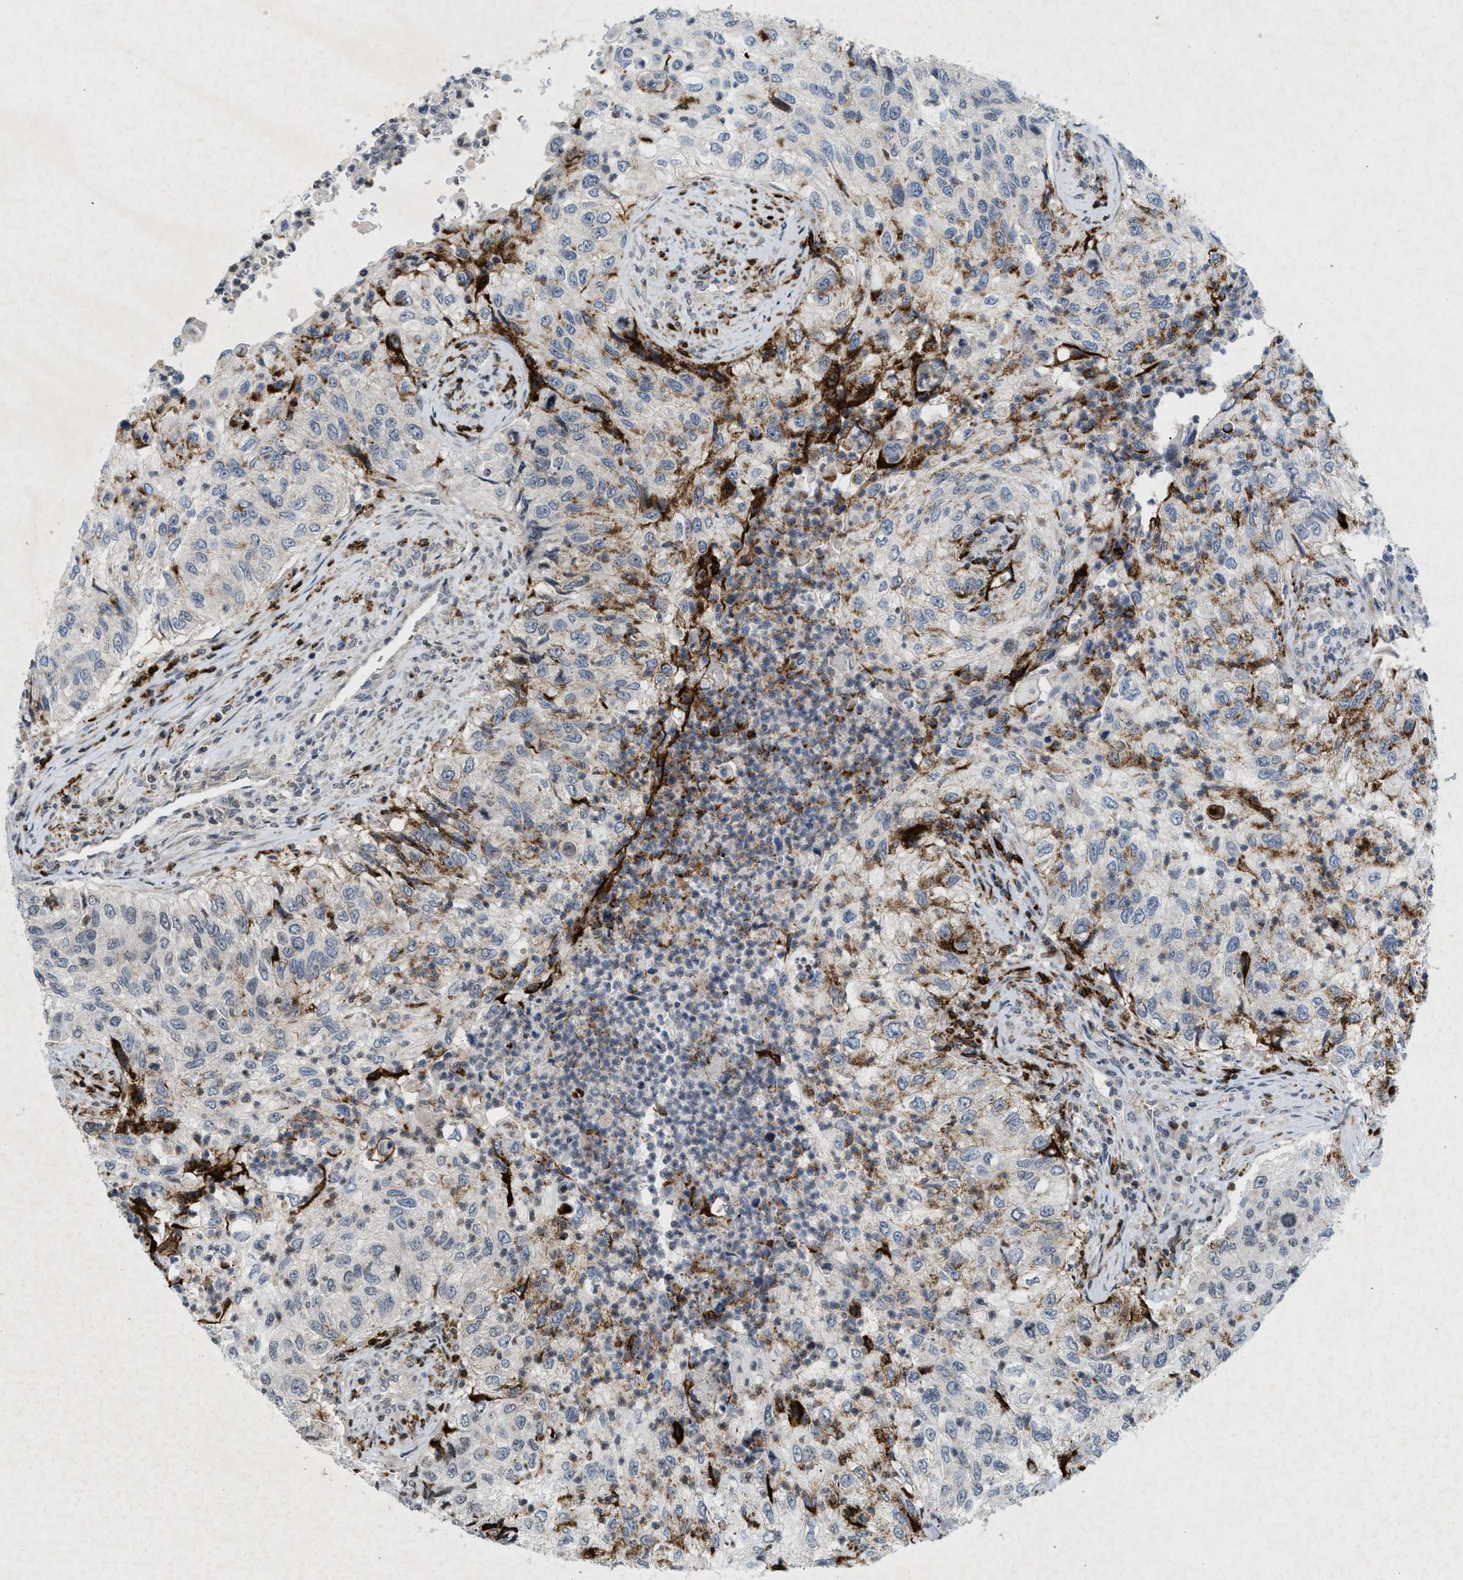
{"staining": {"intensity": "strong", "quantity": "<25%", "location": "cytoplasmic/membranous"}, "tissue": "urothelial cancer", "cell_type": "Tumor cells", "image_type": "cancer", "snomed": [{"axis": "morphology", "description": "Urothelial carcinoma, High grade"}, {"axis": "topography", "description": "Urinary bladder"}], "caption": "Tumor cells display medium levels of strong cytoplasmic/membranous staining in about <25% of cells in urothelial cancer.", "gene": "ZPR1", "patient": {"sex": "female", "age": 60}}